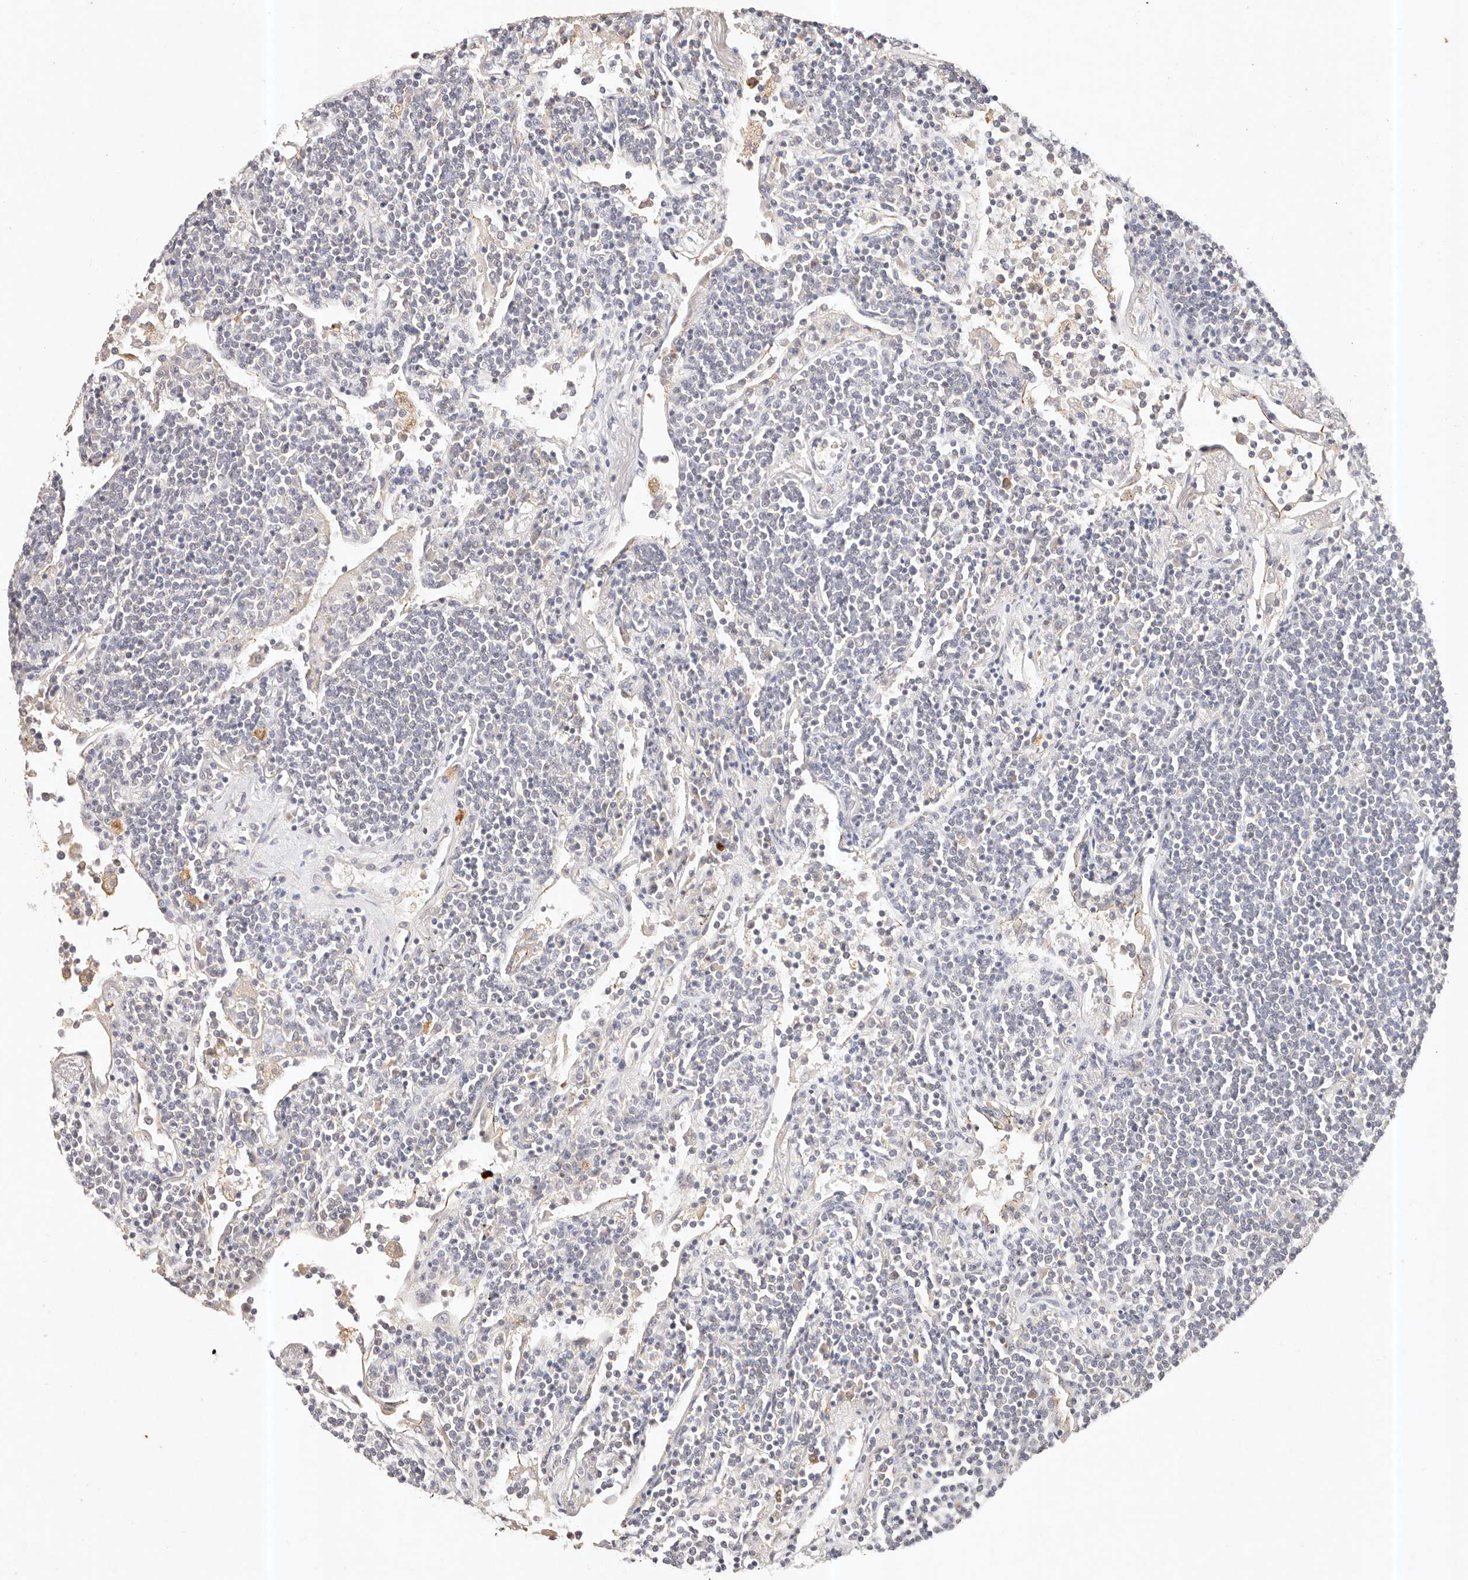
{"staining": {"intensity": "negative", "quantity": "none", "location": "none"}, "tissue": "lymphoma", "cell_type": "Tumor cells", "image_type": "cancer", "snomed": [{"axis": "morphology", "description": "Malignant lymphoma, non-Hodgkin's type, Low grade"}, {"axis": "topography", "description": "Lung"}], "caption": "Immunohistochemistry (IHC) image of human malignant lymphoma, non-Hodgkin's type (low-grade) stained for a protein (brown), which demonstrates no expression in tumor cells.", "gene": "CXADR", "patient": {"sex": "female", "age": 71}}